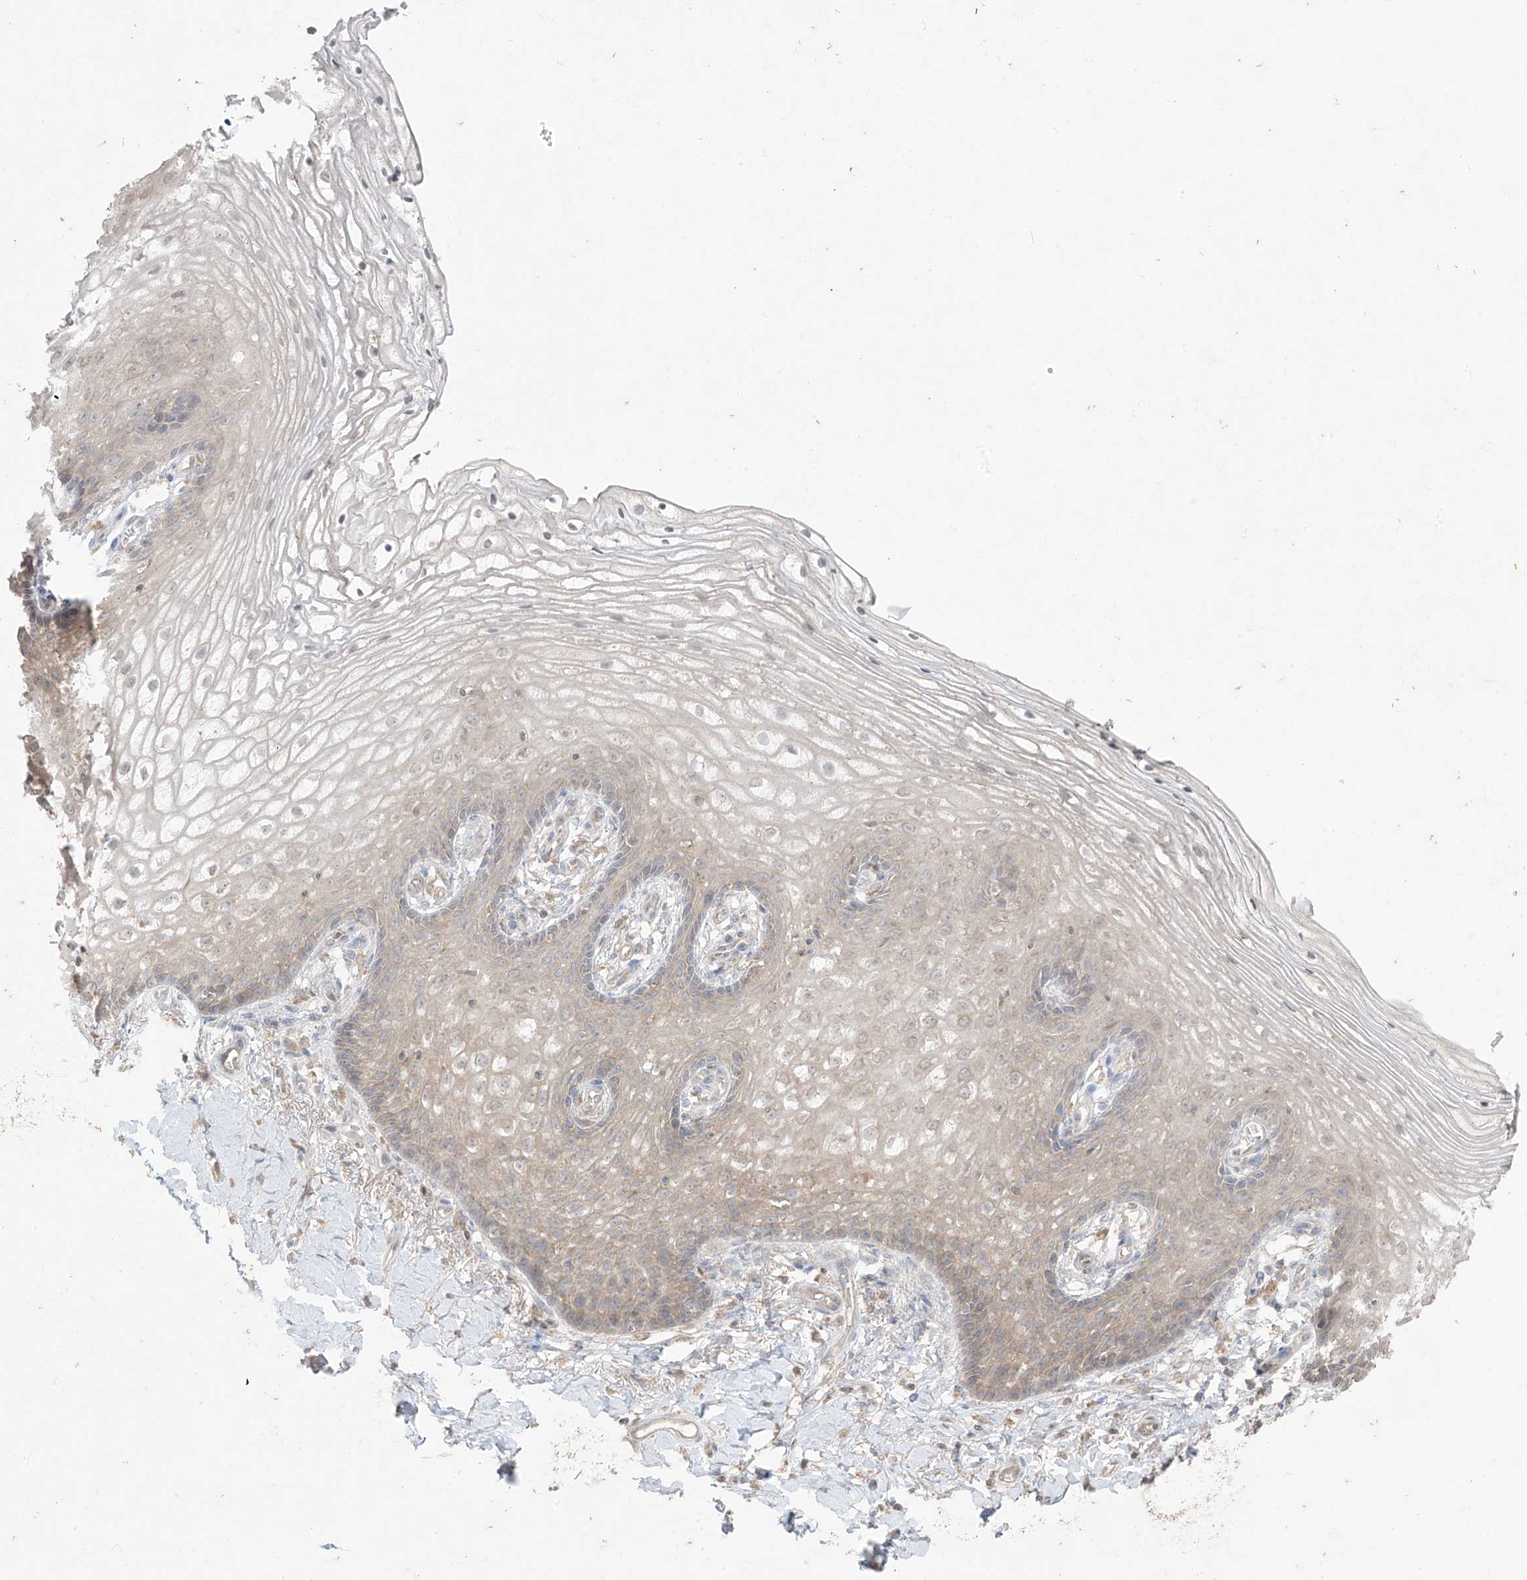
{"staining": {"intensity": "weak", "quantity": "<25%", "location": "cytoplasmic/membranous"}, "tissue": "vagina", "cell_type": "Squamous epithelial cells", "image_type": "normal", "snomed": [{"axis": "morphology", "description": "Normal tissue, NOS"}, {"axis": "topography", "description": "Vagina"}], "caption": "Vagina stained for a protein using immunohistochemistry shows no expression squamous epithelial cells.", "gene": "ANGEL2", "patient": {"sex": "female", "age": 60}}